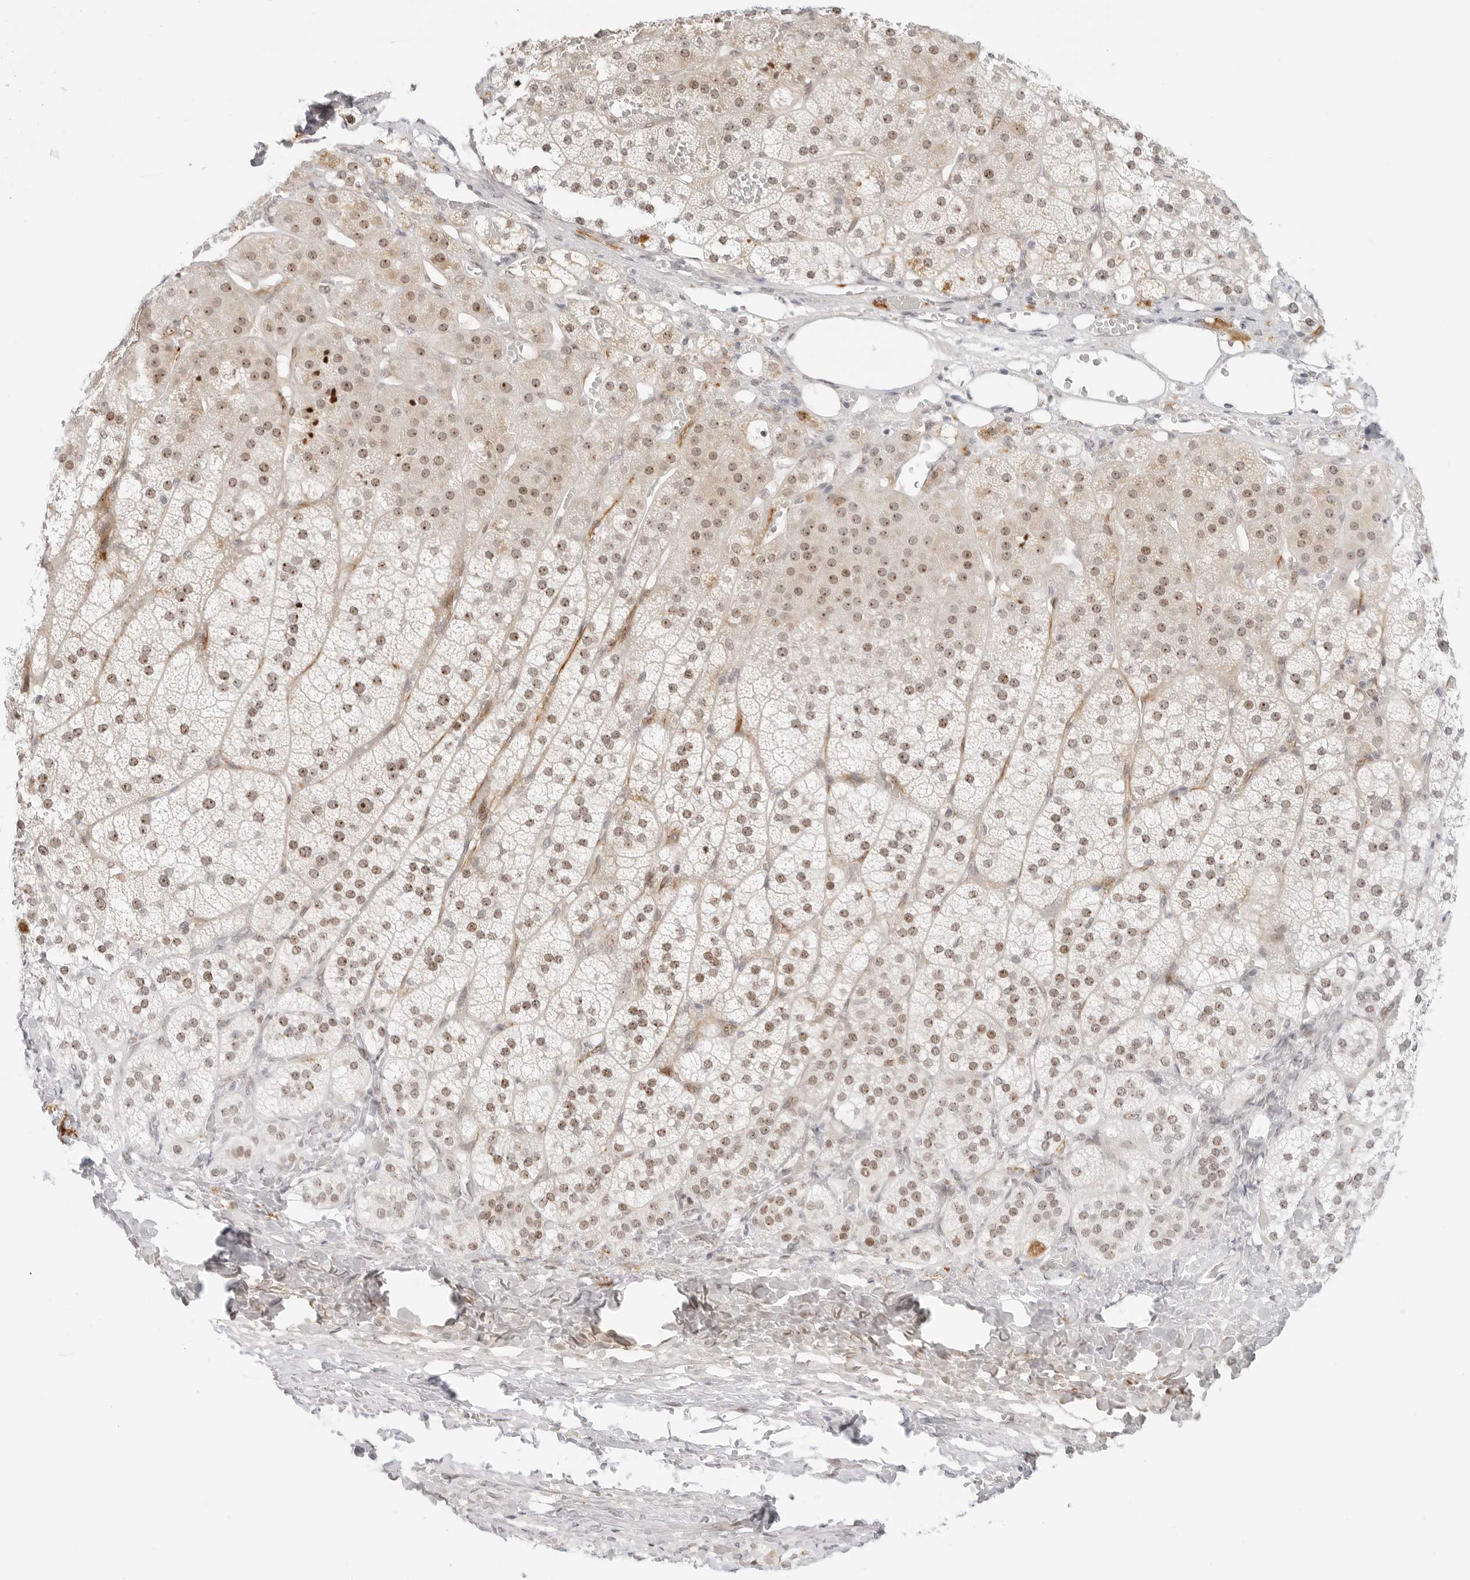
{"staining": {"intensity": "moderate", "quantity": ">75%", "location": "cytoplasmic/membranous,nuclear"}, "tissue": "adrenal gland", "cell_type": "Glandular cells", "image_type": "normal", "snomed": [{"axis": "morphology", "description": "Normal tissue, NOS"}, {"axis": "topography", "description": "Adrenal gland"}], "caption": "This photomicrograph shows IHC staining of unremarkable human adrenal gland, with medium moderate cytoplasmic/membranous,nuclear expression in approximately >75% of glandular cells.", "gene": "HIPK3", "patient": {"sex": "female", "age": 44}}